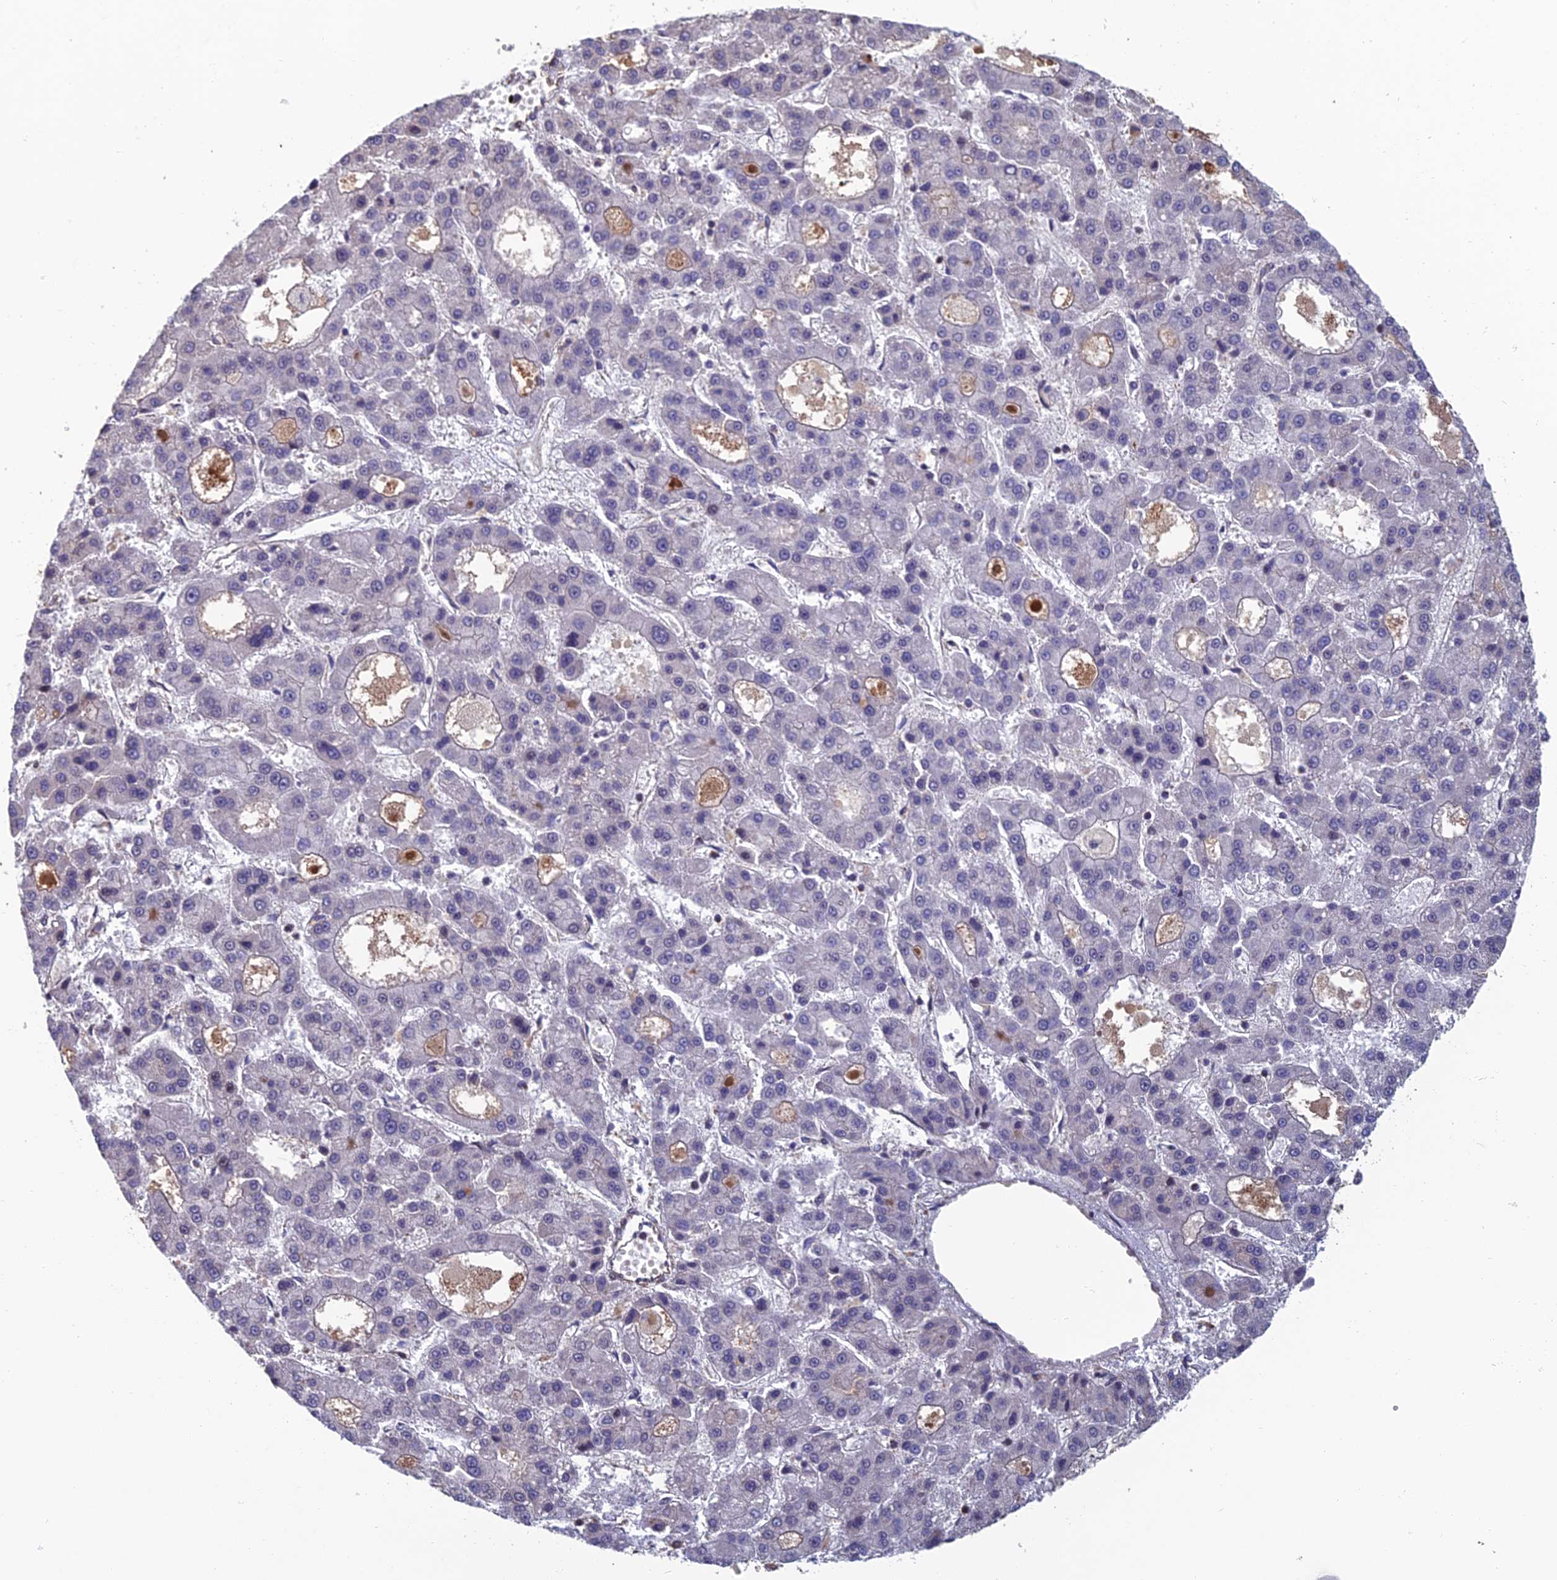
{"staining": {"intensity": "negative", "quantity": "none", "location": "none"}, "tissue": "liver cancer", "cell_type": "Tumor cells", "image_type": "cancer", "snomed": [{"axis": "morphology", "description": "Carcinoma, Hepatocellular, NOS"}, {"axis": "topography", "description": "Liver"}], "caption": "This is an immunohistochemistry photomicrograph of human hepatocellular carcinoma (liver). There is no staining in tumor cells.", "gene": "CCDC183", "patient": {"sex": "male", "age": 70}}